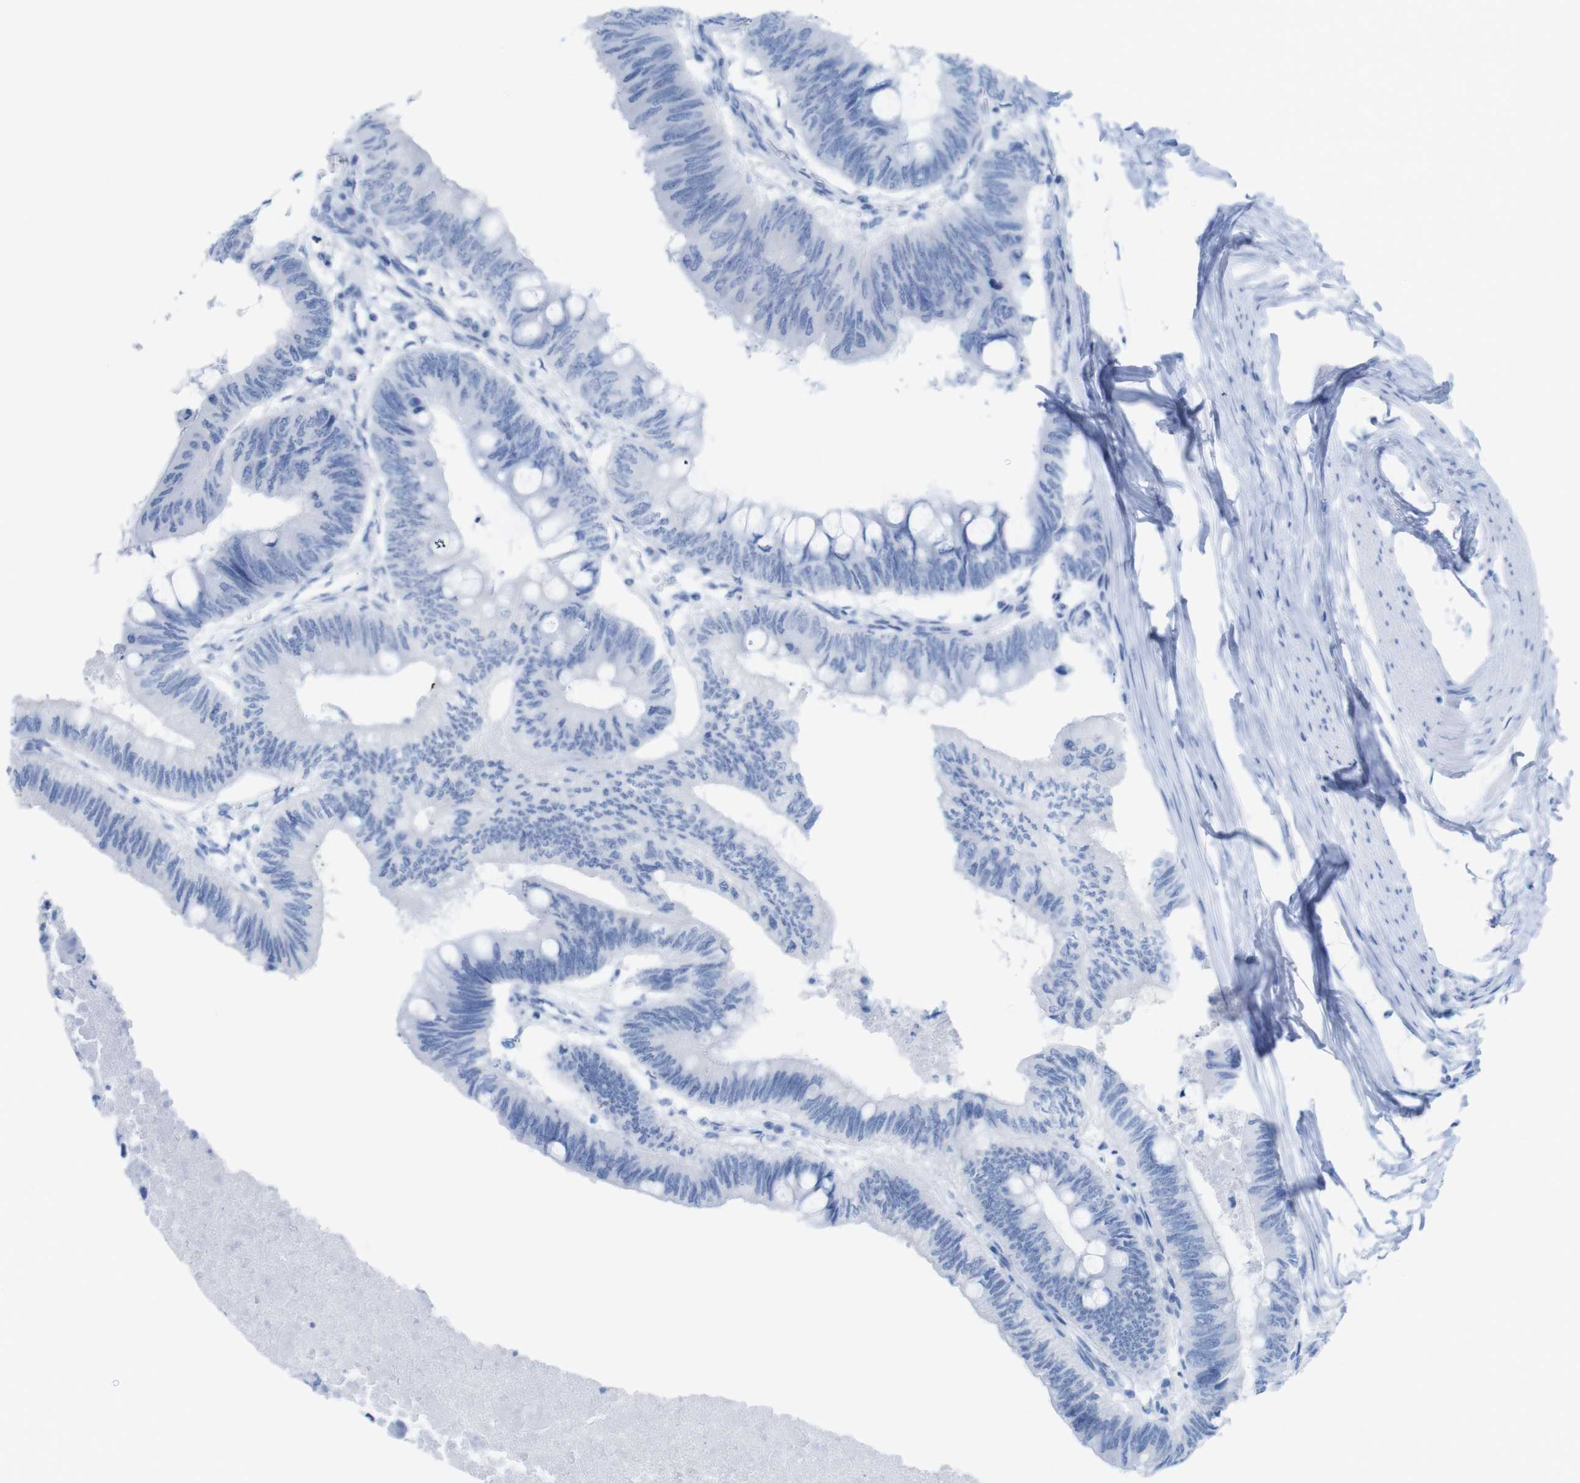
{"staining": {"intensity": "negative", "quantity": "none", "location": "none"}, "tissue": "colorectal cancer", "cell_type": "Tumor cells", "image_type": "cancer", "snomed": [{"axis": "morphology", "description": "Normal tissue, NOS"}, {"axis": "morphology", "description": "Adenocarcinoma, NOS"}, {"axis": "topography", "description": "Rectum"}, {"axis": "topography", "description": "Peripheral nerve tissue"}], "caption": "Photomicrograph shows no significant protein positivity in tumor cells of colorectal cancer (adenocarcinoma).", "gene": "MYH7", "patient": {"sex": "male", "age": 92}}